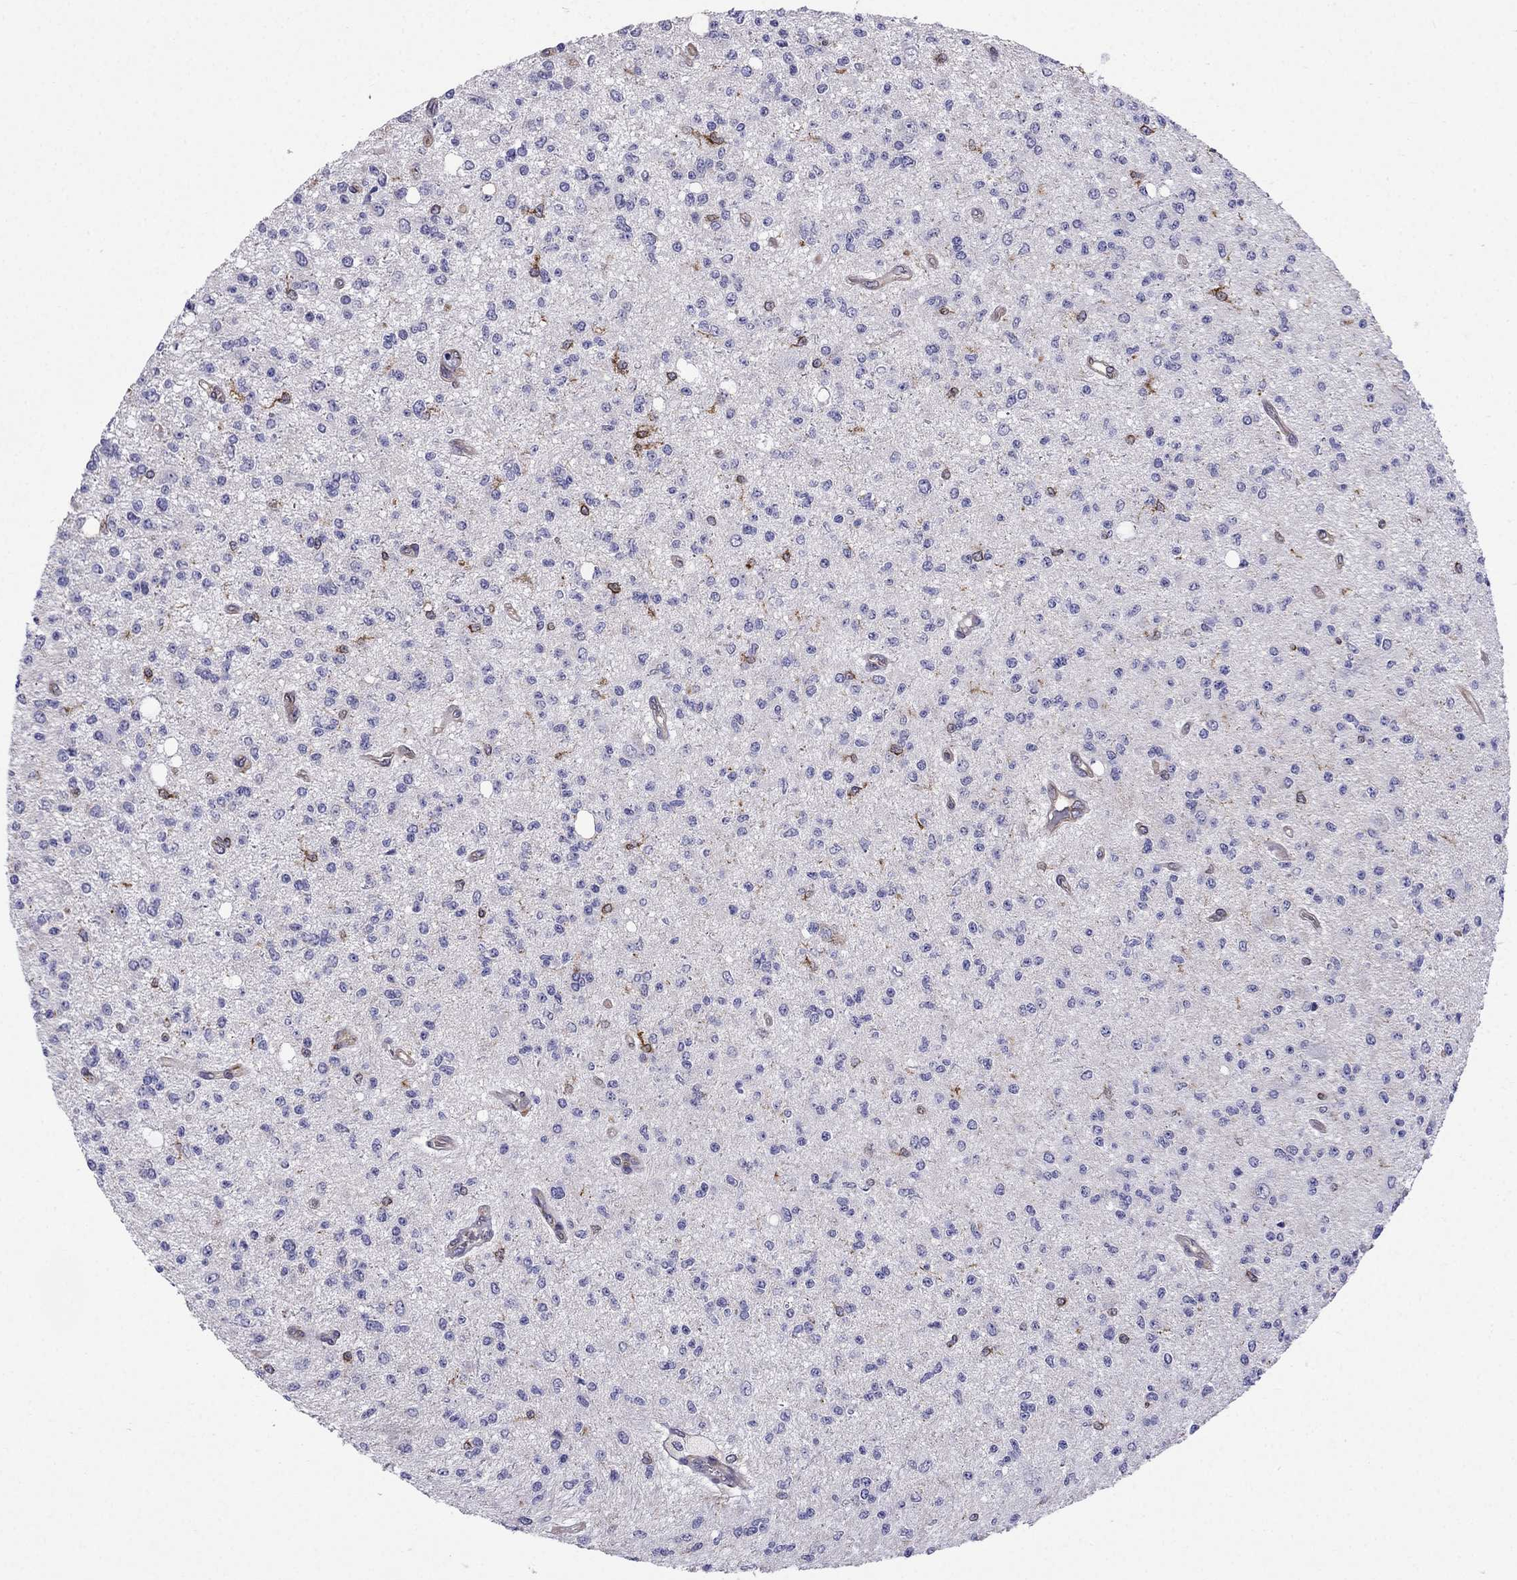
{"staining": {"intensity": "negative", "quantity": "none", "location": "none"}, "tissue": "glioma", "cell_type": "Tumor cells", "image_type": "cancer", "snomed": [{"axis": "morphology", "description": "Glioma, malignant, Low grade"}, {"axis": "topography", "description": "Brain"}], "caption": "Protein analysis of glioma shows no significant expression in tumor cells. The staining was performed using DAB (3,3'-diaminobenzidine) to visualize the protein expression in brown, while the nuclei were stained in blue with hematoxylin (Magnification: 20x).", "gene": "GNAL", "patient": {"sex": "male", "age": 67}}